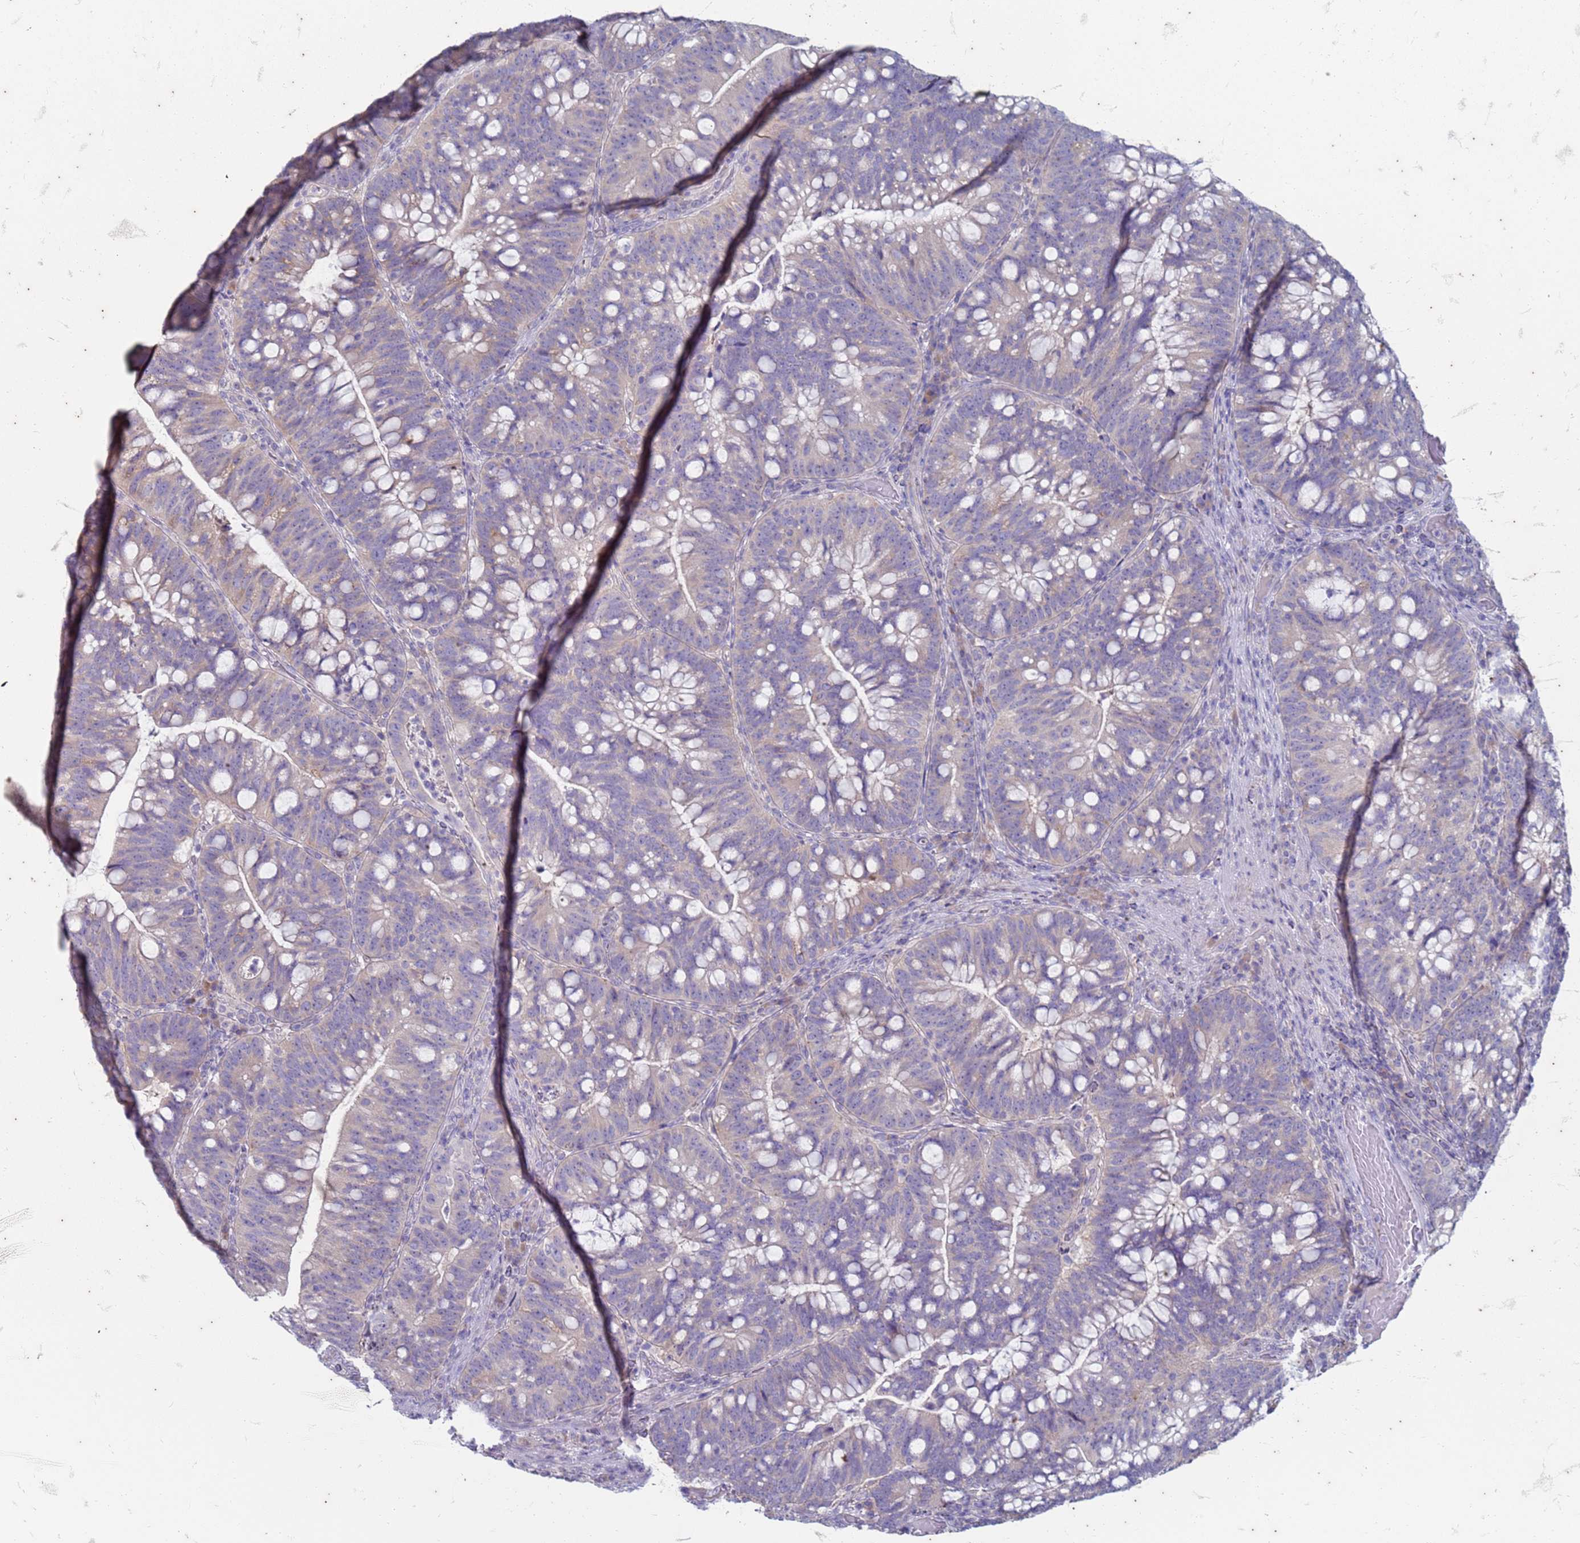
{"staining": {"intensity": "negative", "quantity": "none", "location": "none"}, "tissue": "colorectal cancer", "cell_type": "Tumor cells", "image_type": "cancer", "snomed": [{"axis": "morphology", "description": "Adenocarcinoma, NOS"}, {"axis": "topography", "description": "Colon"}], "caption": "Immunohistochemical staining of colorectal adenocarcinoma exhibits no significant expression in tumor cells.", "gene": "SUCO", "patient": {"sex": "female", "age": 66}}